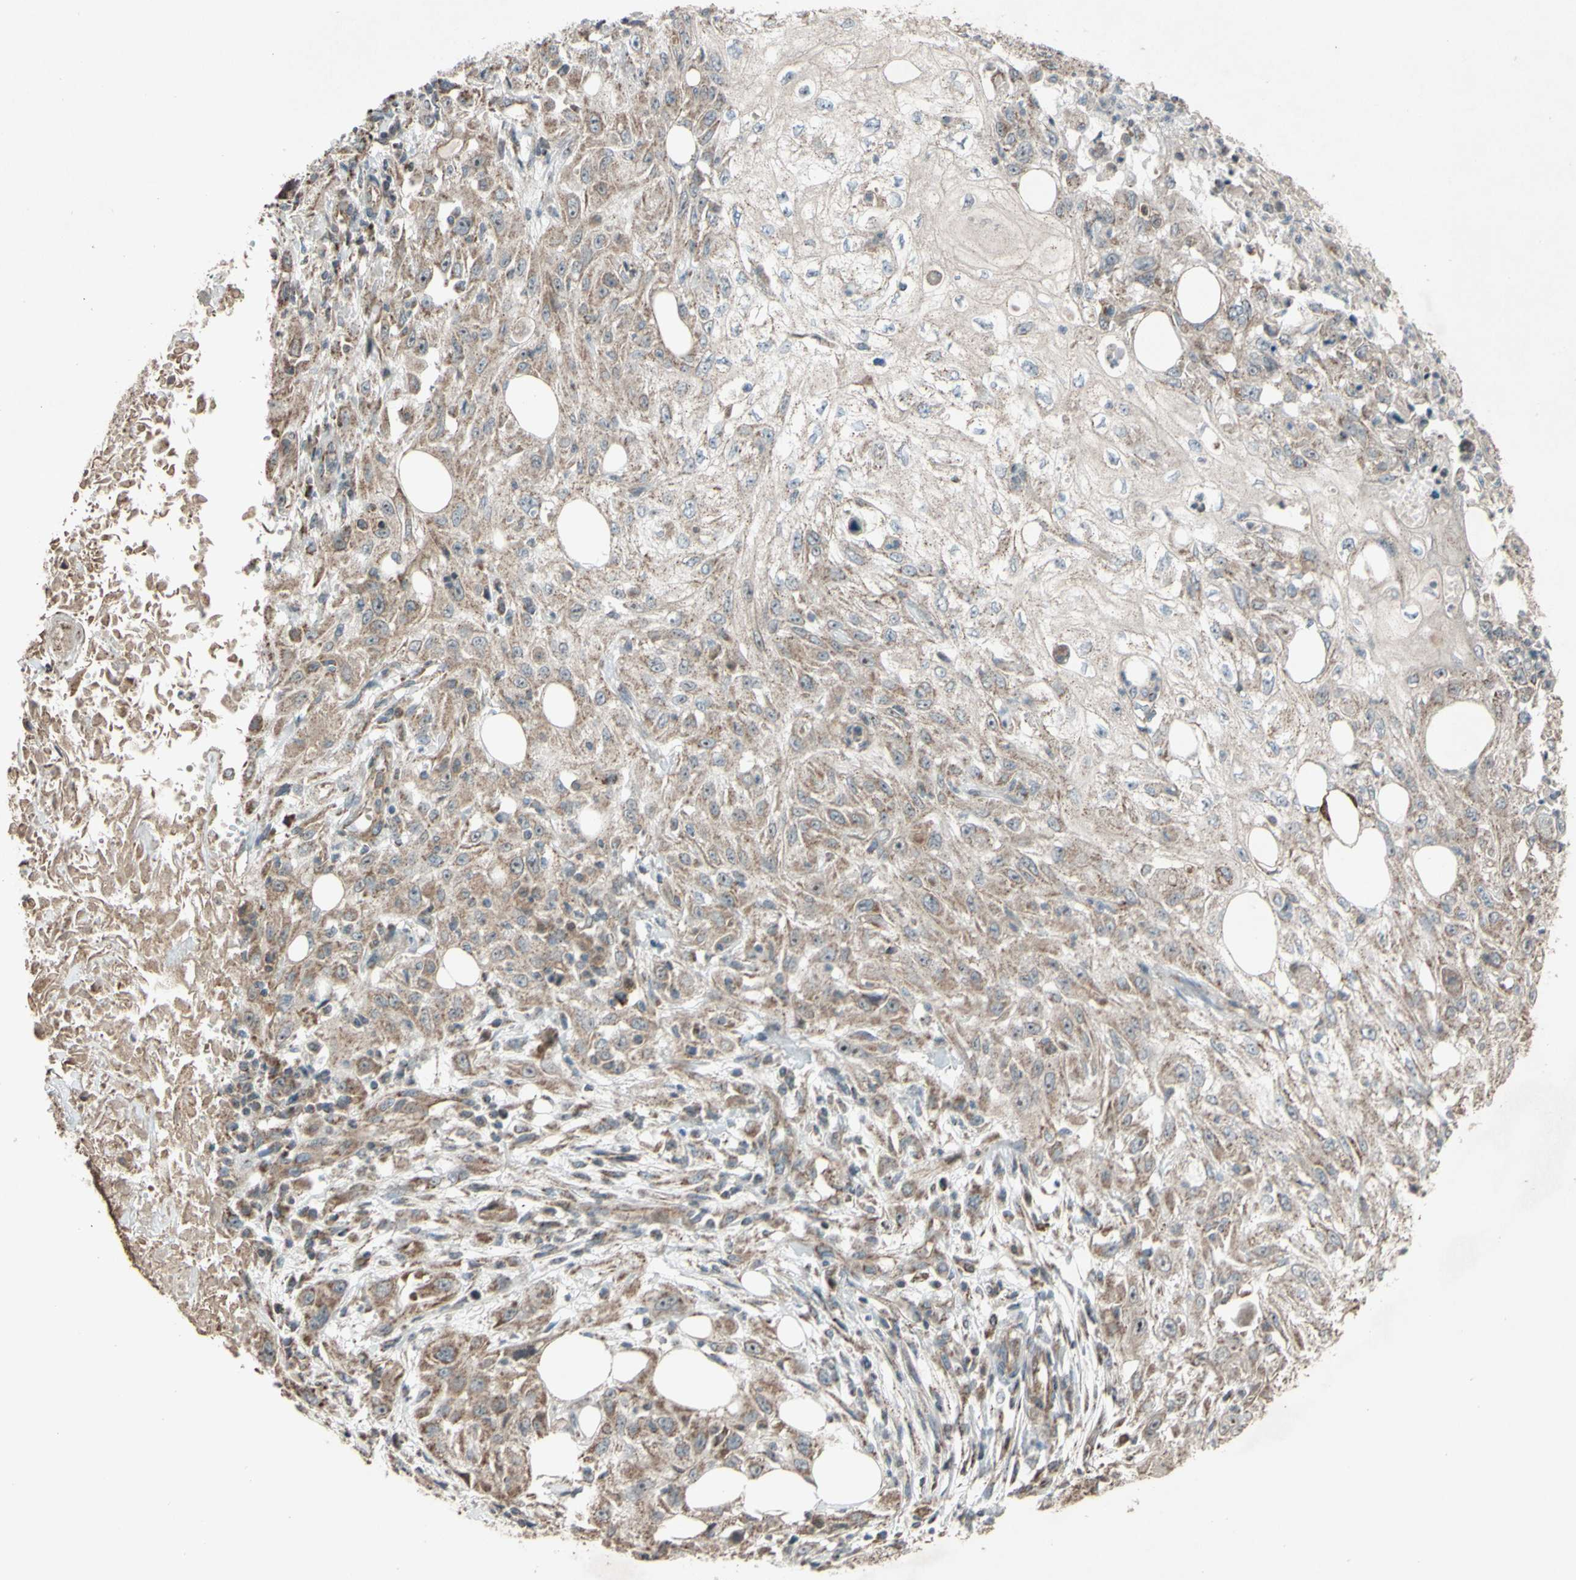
{"staining": {"intensity": "moderate", "quantity": ">75%", "location": "cytoplasmic/membranous"}, "tissue": "skin cancer", "cell_type": "Tumor cells", "image_type": "cancer", "snomed": [{"axis": "morphology", "description": "Squamous cell carcinoma, NOS"}, {"axis": "topography", "description": "Skin"}], "caption": "Immunohistochemical staining of skin cancer demonstrates medium levels of moderate cytoplasmic/membranous protein expression in approximately >75% of tumor cells.", "gene": "ACOT8", "patient": {"sex": "male", "age": 75}}